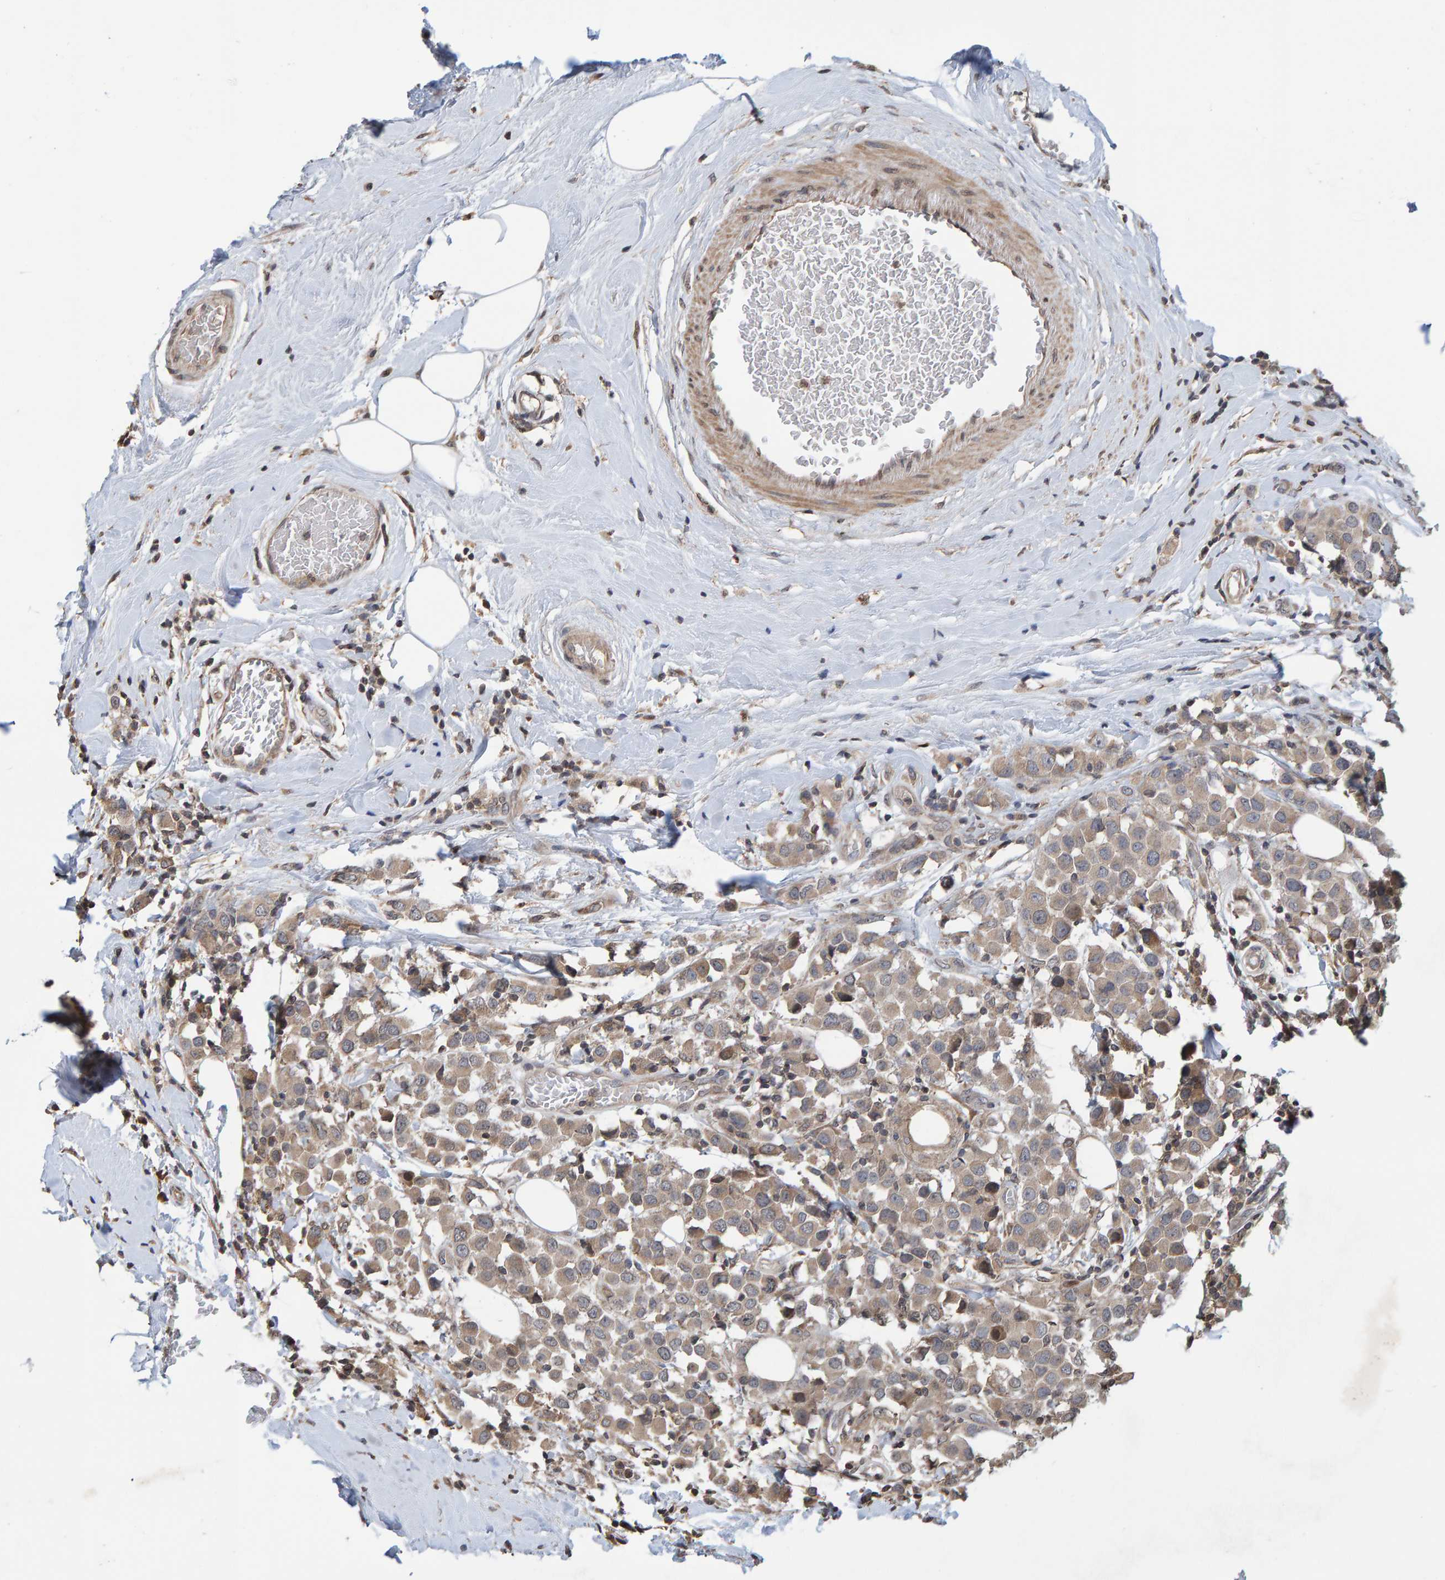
{"staining": {"intensity": "weak", "quantity": ">75%", "location": "cytoplasmic/membranous"}, "tissue": "breast cancer", "cell_type": "Tumor cells", "image_type": "cancer", "snomed": [{"axis": "morphology", "description": "Duct carcinoma"}, {"axis": "topography", "description": "Breast"}], "caption": "An immunohistochemistry (IHC) histopathology image of tumor tissue is shown. Protein staining in brown highlights weak cytoplasmic/membranous positivity in breast cancer within tumor cells.", "gene": "GAB2", "patient": {"sex": "female", "age": 61}}